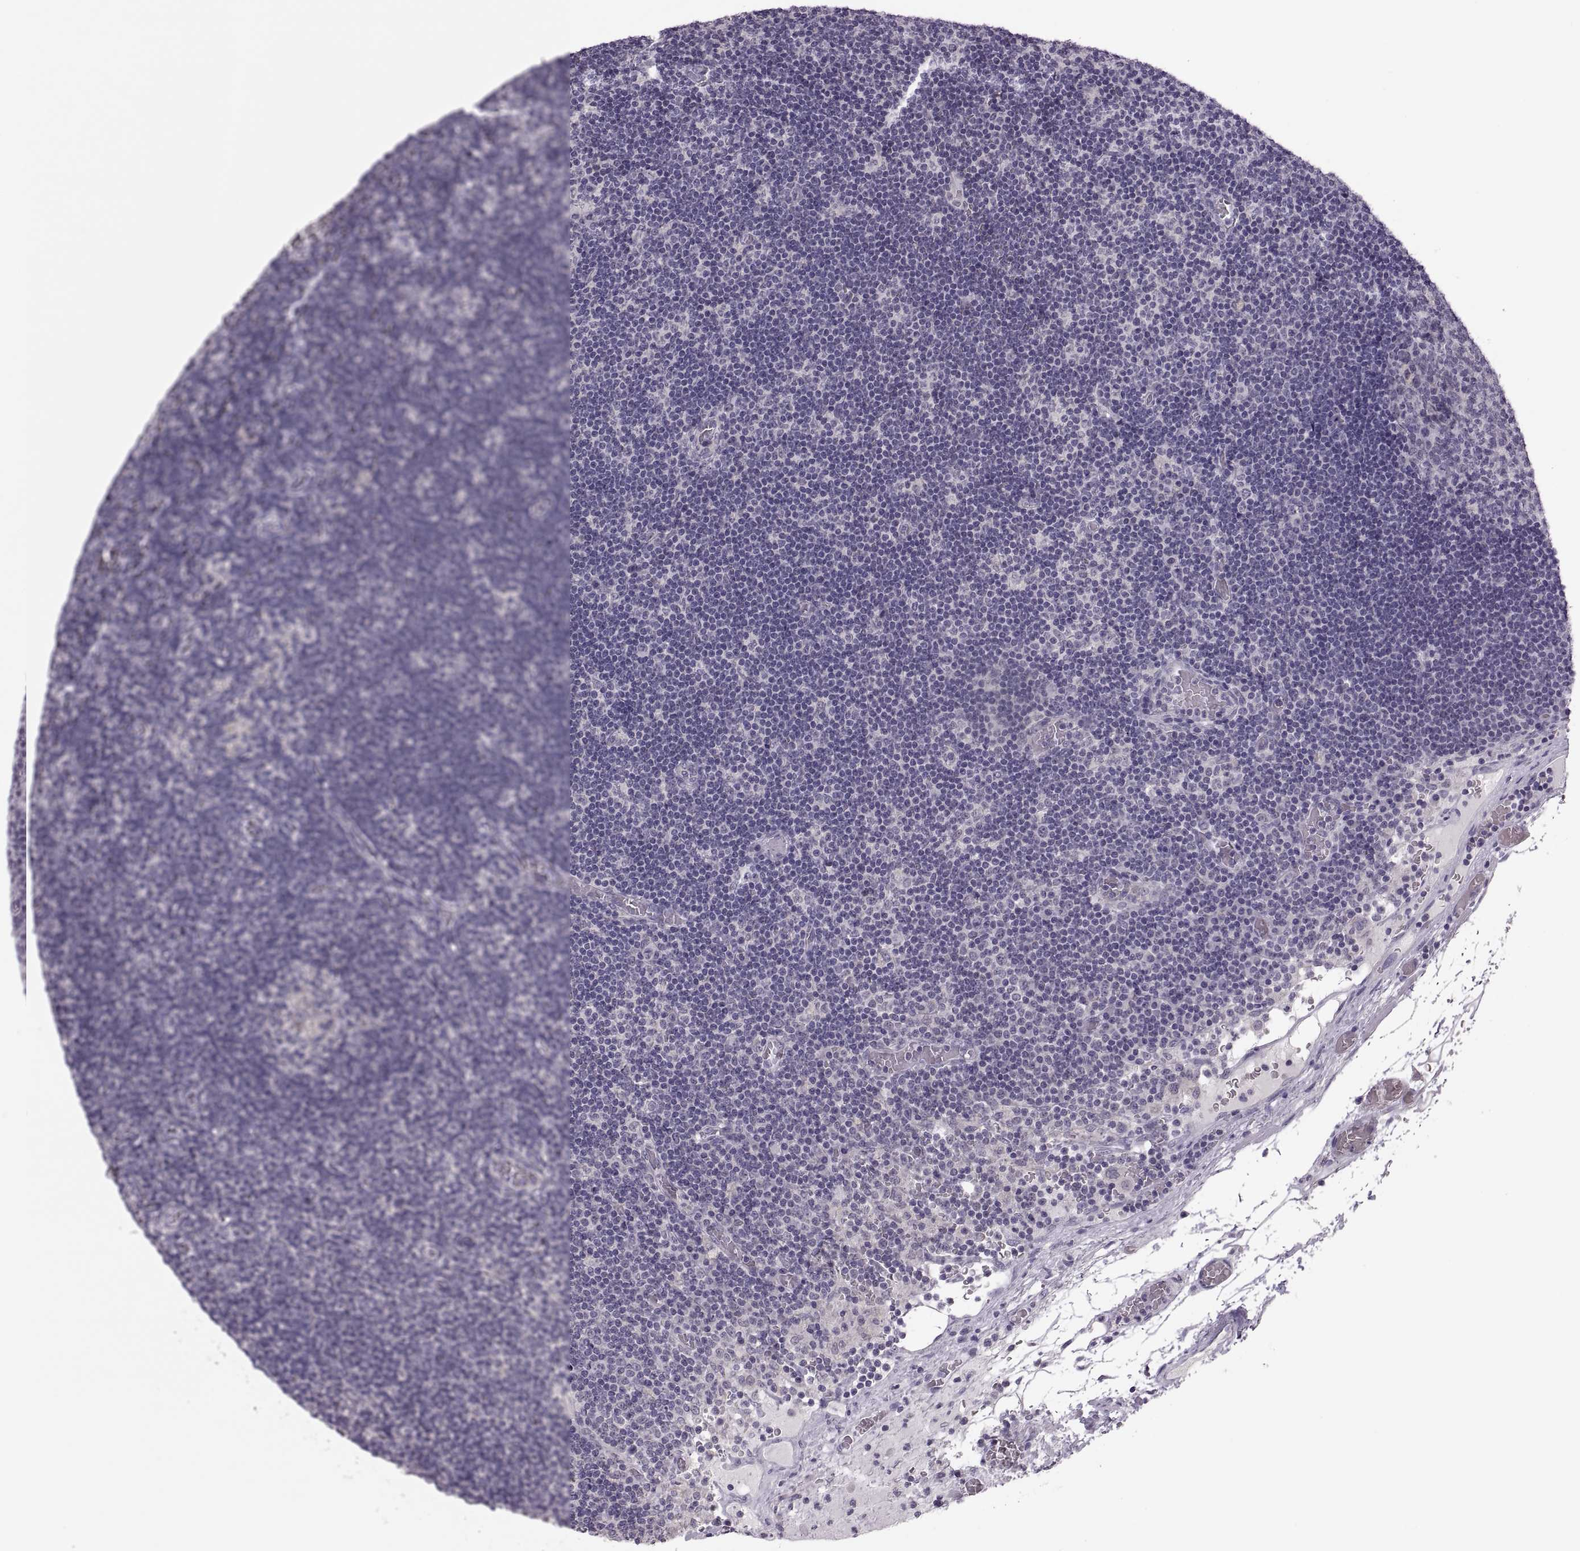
{"staining": {"intensity": "negative", "quantity": "none", "location": "none"}, "tissue": "lymph node", "cell_type": "Germinal center cells", "image_type": "normal", "snomed": [{"axis": "morphology", "description": "Normal tissue, NOS"}, {"axis": "topography", "description": "Lymph node"}], "caption": "The micrograph demonstrates no staining of germinal center cells in unremarkable lymph node.", "gene": "ADH6", "patient": {"sex": "male", "age": 63}}